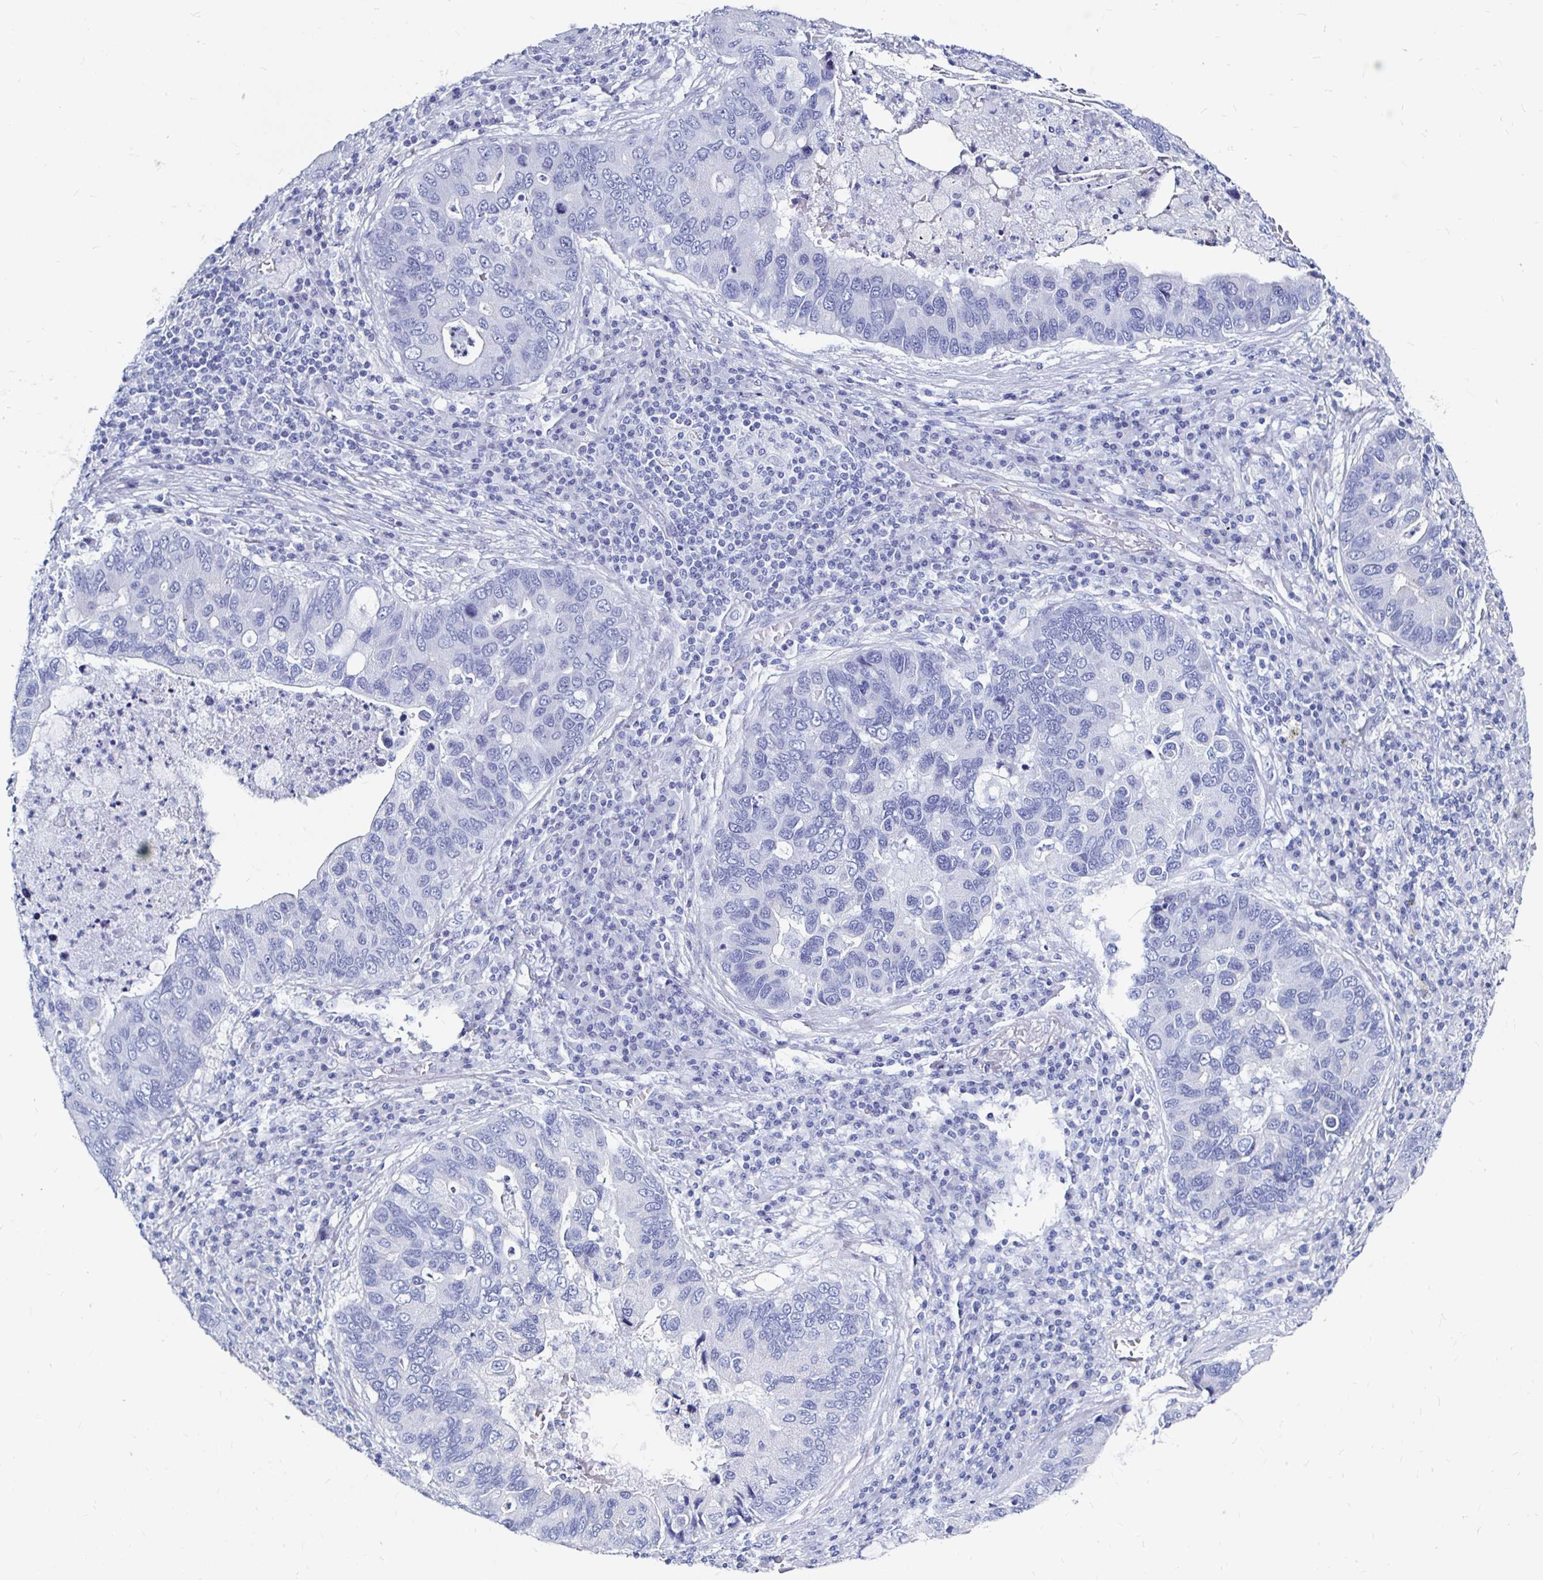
{"staining": {"intensity": "negative", "quantity": "none", "location": "none"}, "tissue": "lung cancer", "cell_type": "Tumor cells", "image_type": "cancer", "snomed": [{"axis": "morphology", "description": "Adenocarcinoma, NOS"}, {"axis": "morphology", "description": "Adenocarcinoma, metastatic, NOS"}, {"axis": "topography", "description": "Lymph node"}, {"axis": "topography", "description": "Lung"}], "caption": "The micrograph reveals no staining of tumor cells in lung cancer. The staining is performed using DAB (3,3'-diaminobenzidine) brown chromogen with nuclei counter-stained in using hematoxylin.", "gene": "LUZP4", "patient": {"sex": "female", "age": 54}}